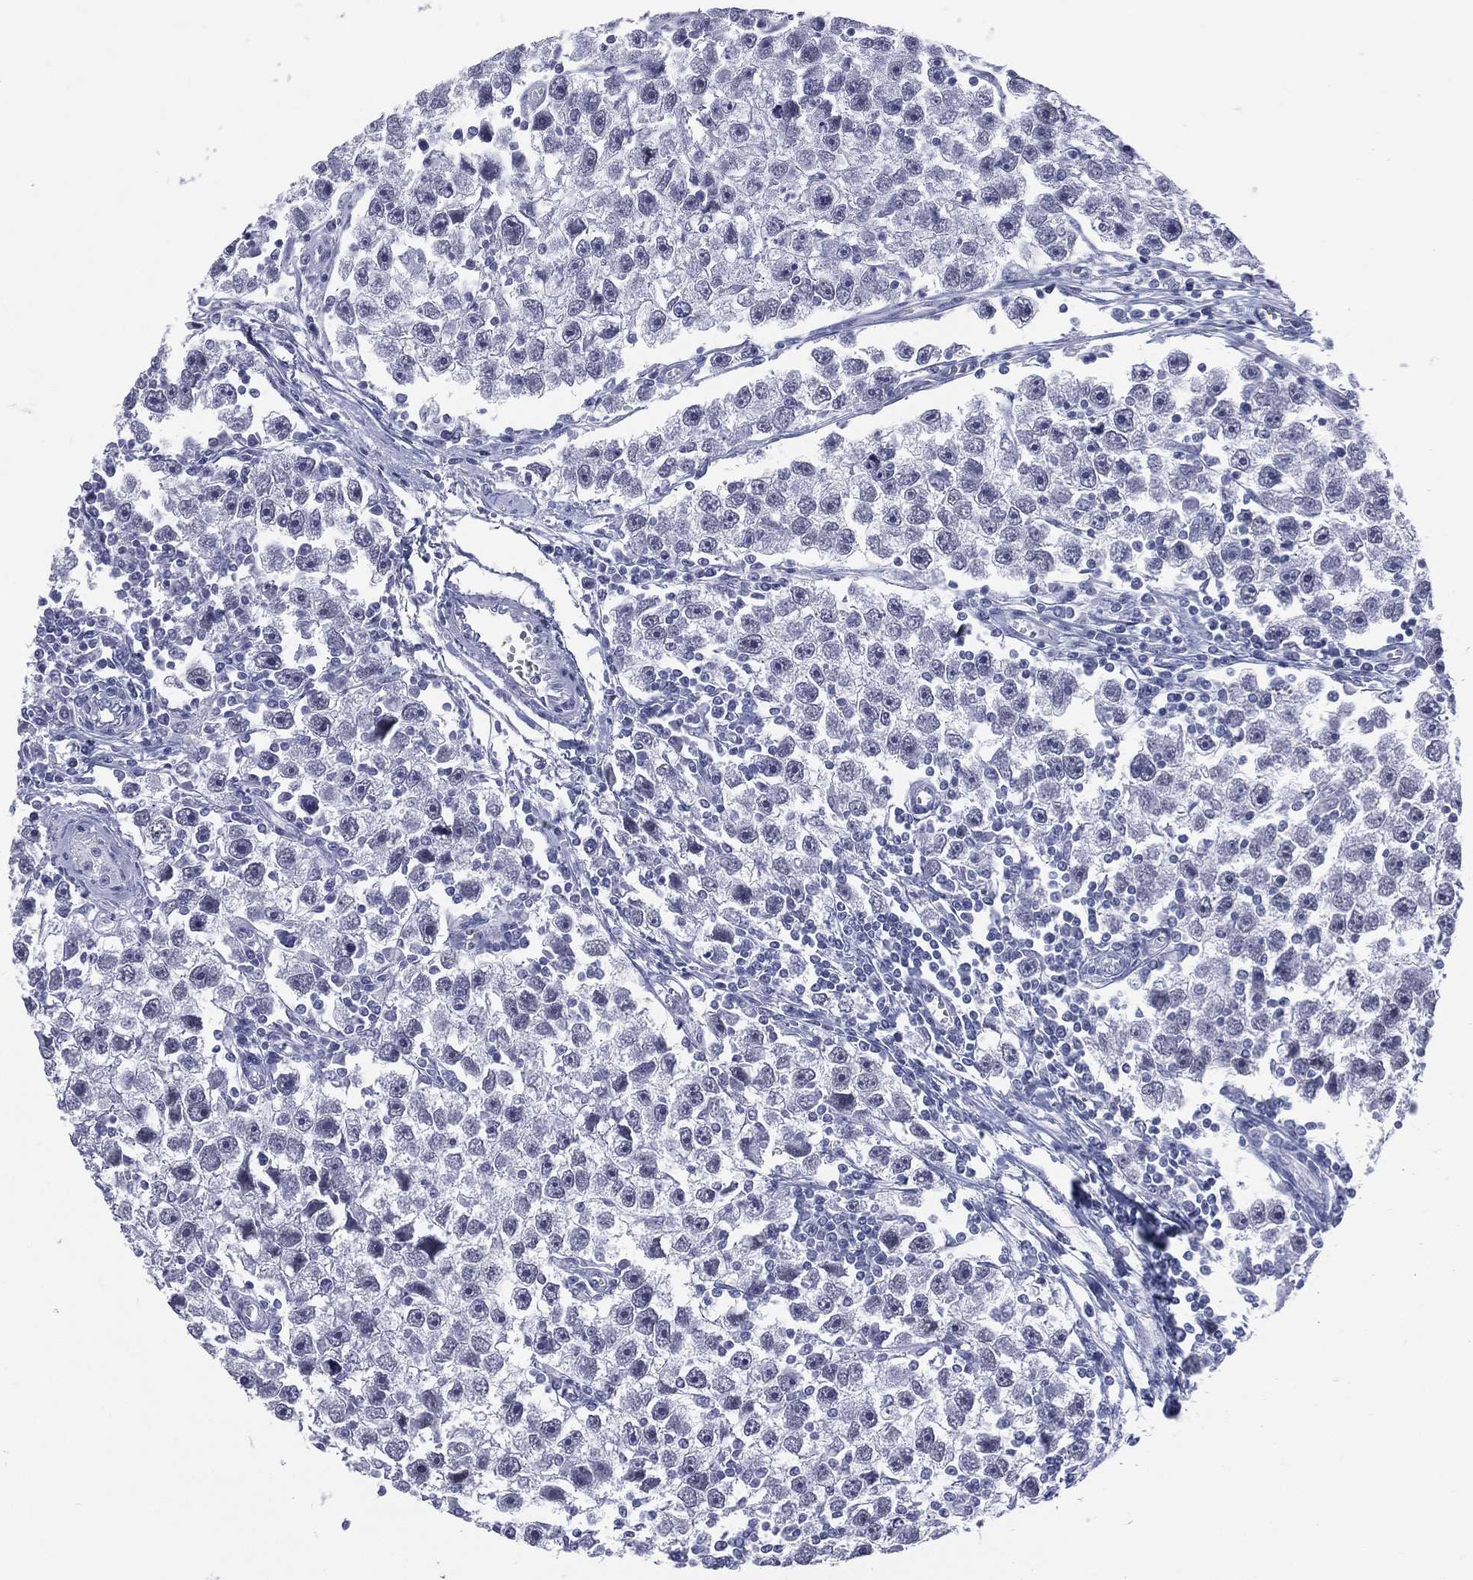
{"staining": {"intensity": "negative", "quantity": "none", "location": "none"}, "tissue": "testis cancer", "cell_type": "Tumor cells", "image_type": "cancer", "snomed": [{"axis": "morphology", "description": "Seminoma, NOS"}, {"axis": "topography", "description": "Testis"}], "caption": "Seminoma (testis) was stained to show a protein in brown. There is no significant expression in tumor cells.", "gene": "MLLT10", "patient": {"sex": "male", "age": 30}}